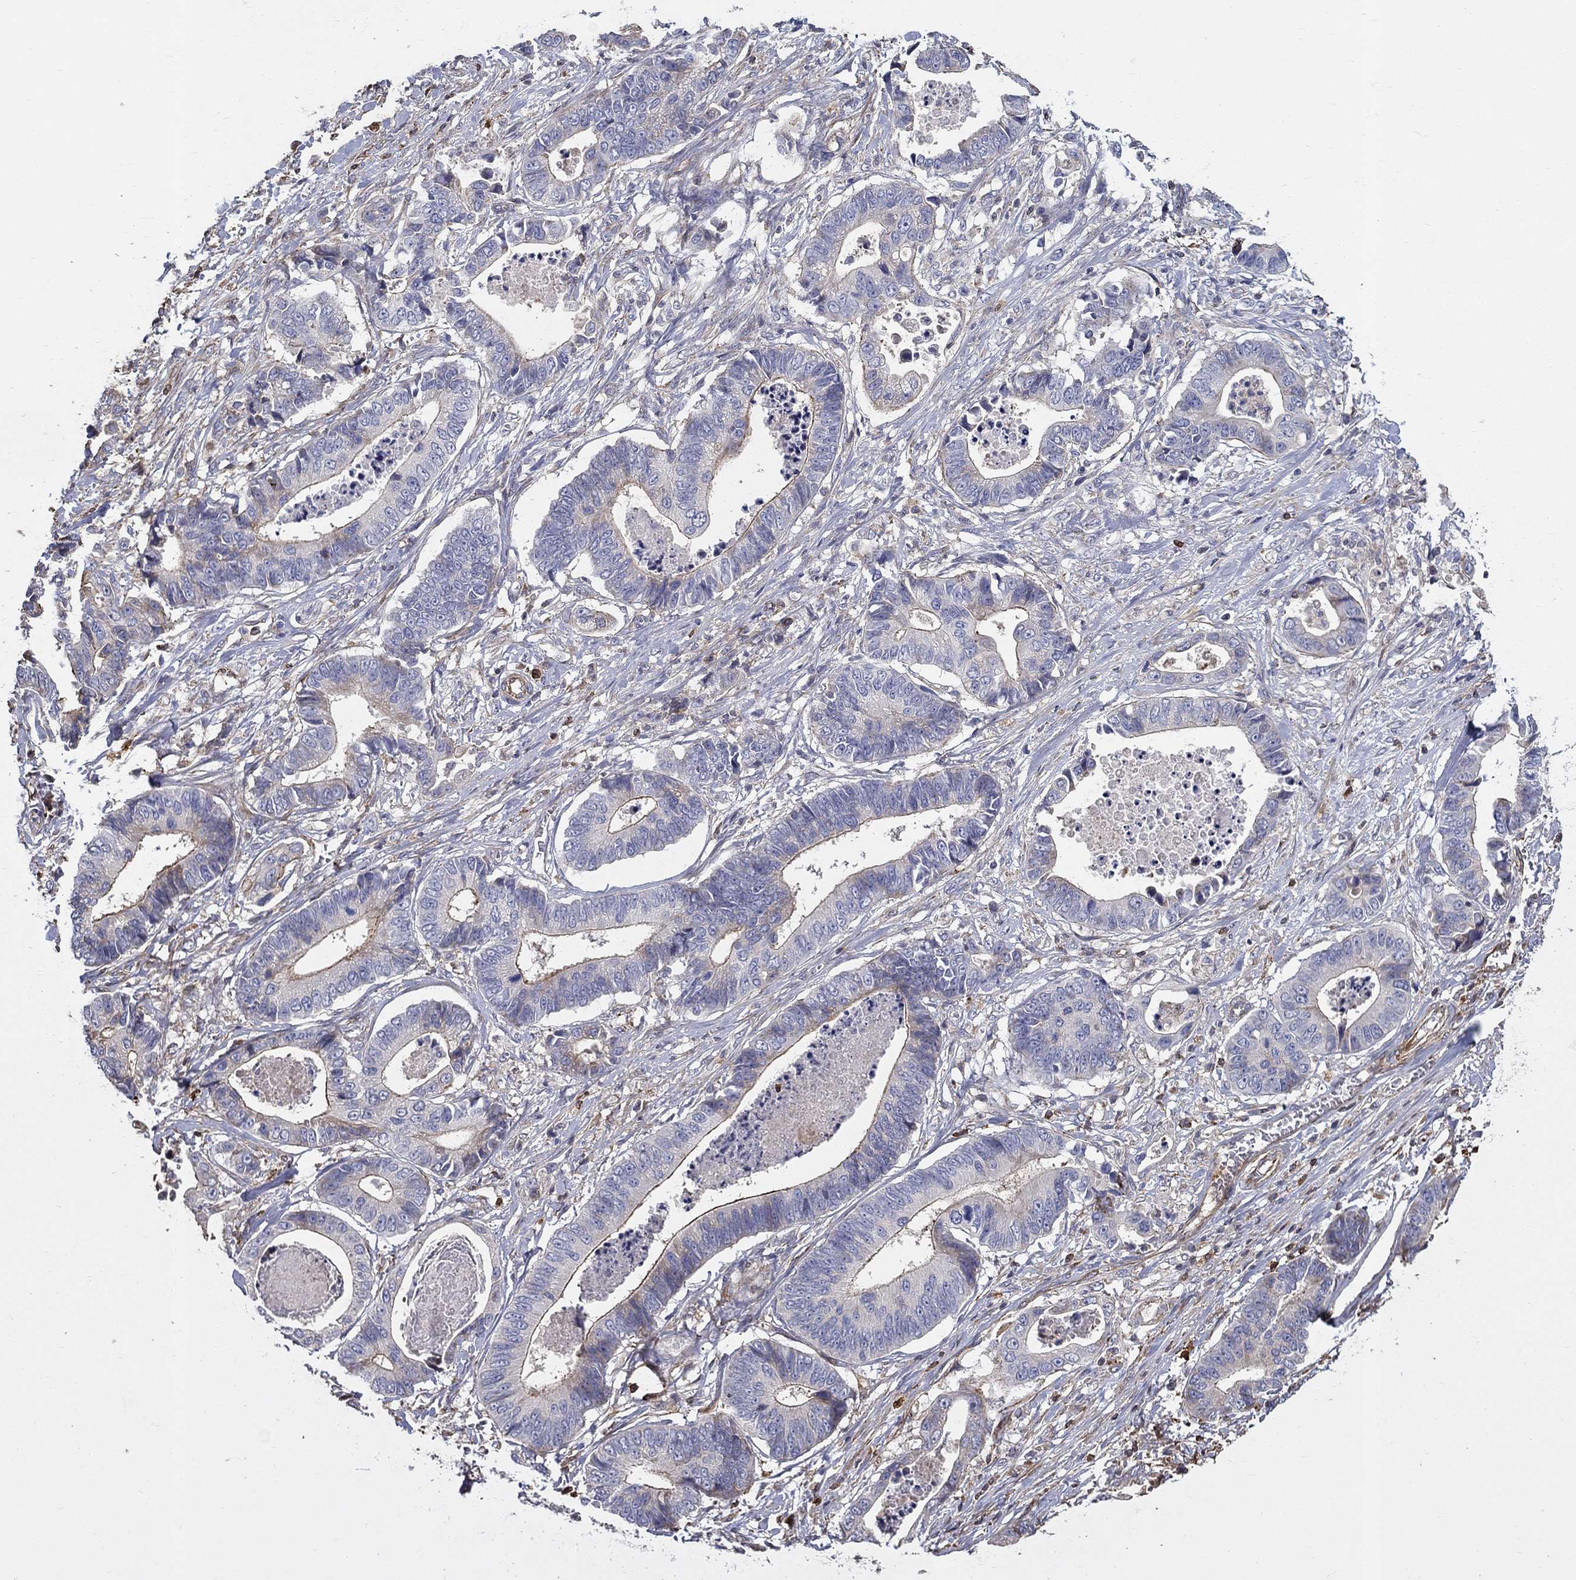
{"staining": {"intensity": "moderate", "quantity": "<25%", "location": "cytoplasmic/membranous"}, "tissue": "stomach cancer", "cell_type": "Tumor cells", "image_type": "cancer", "snomed": [{"axis": "morphology", "description": "Adenocarcinoma, NOS"}, {"axis": "topography", "description": "Stomach"}], "caption": "Immunohistochemical staining of adenocarcinoma (stomach) shows low levels of moderate cytoplasmic/membranous expression in approximately <25% of tumor cells.", "gene": "NPHP1", "patient": {"sex": "male", "age": 84}}